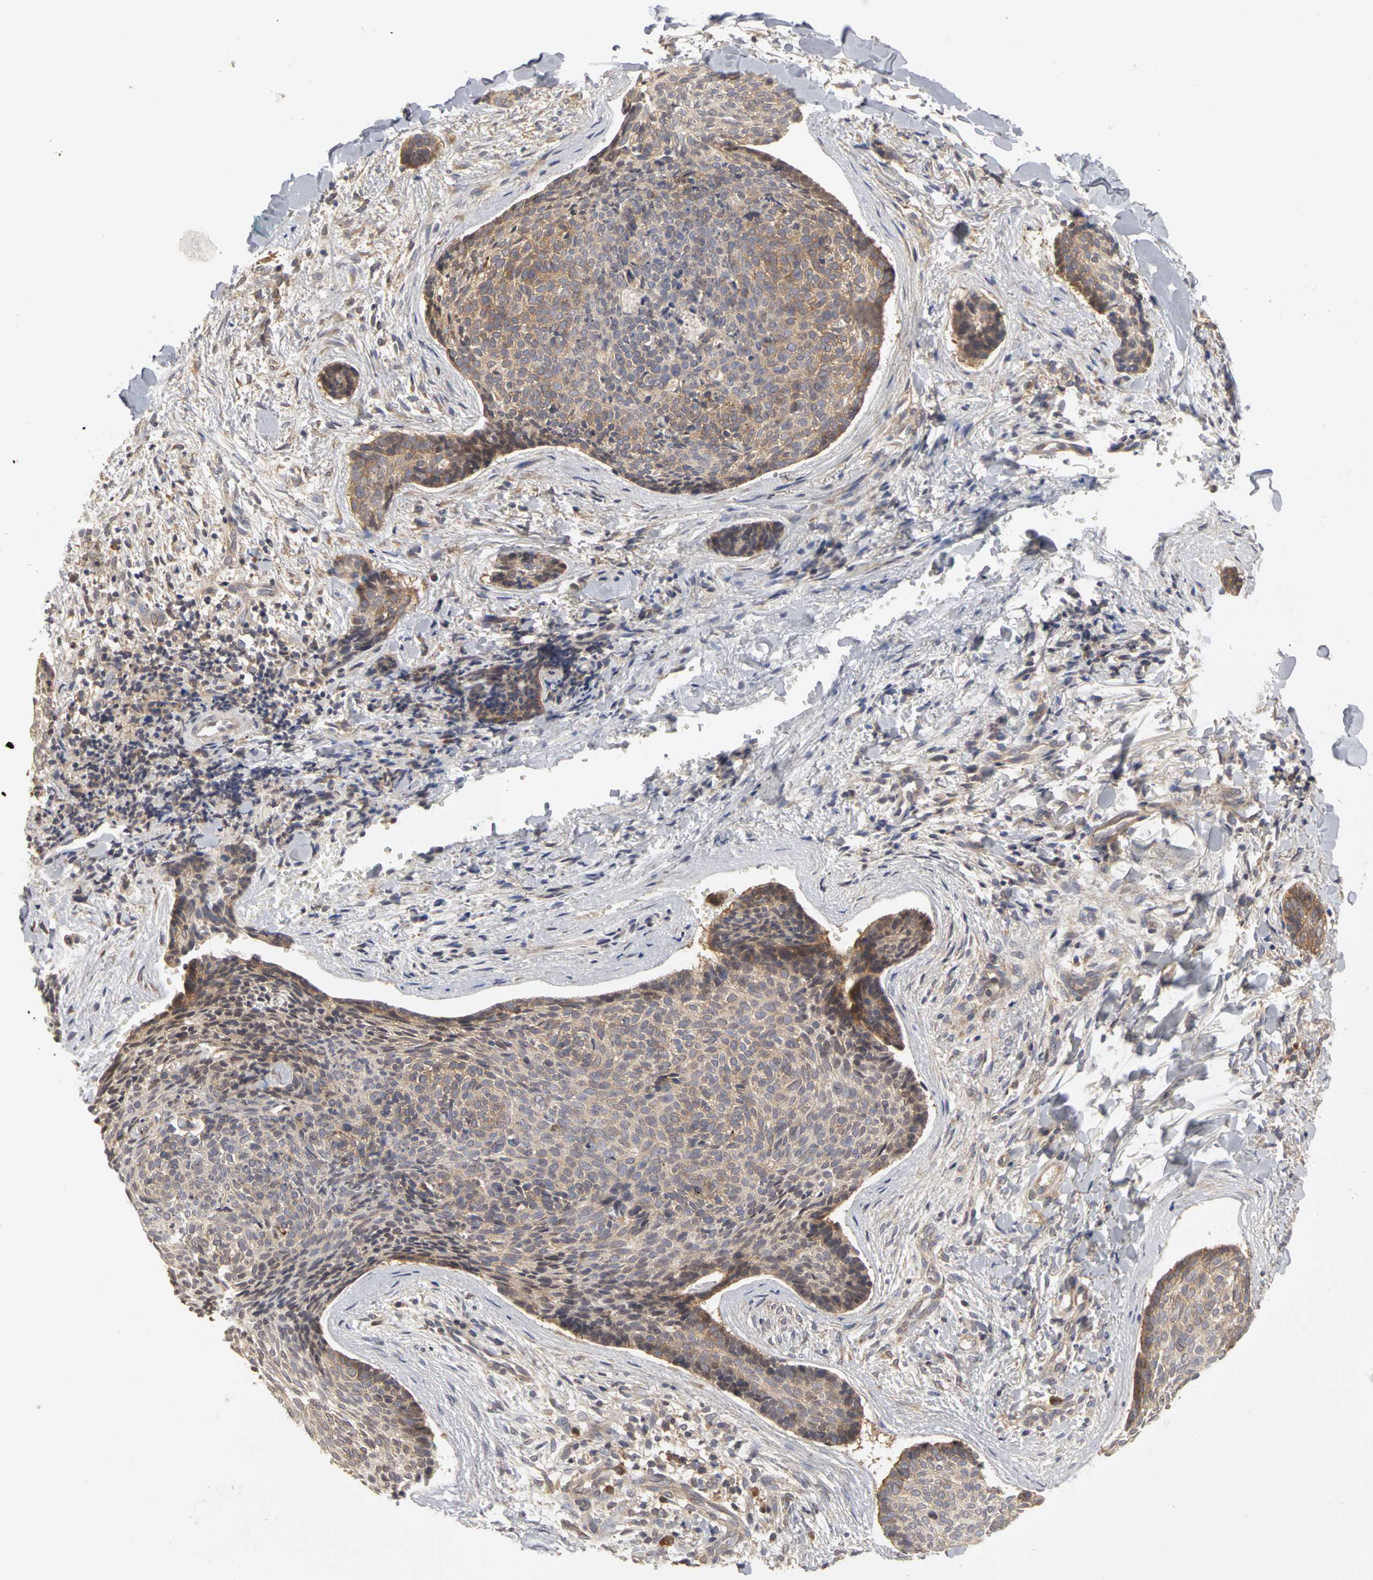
{"staining": {"intensity": "moderate", "quantity": "25%-75%", "location": "cytoplasmic/membranous"}, "tissue": "skin cancer", "cell_type": "Tumor cells", "image_type": "cancer", "snomed": [{"axis": "morphology", "description": "Normal tissue, NOS"}, {"axis": "morphology", "description": "Basal cell carcinoma"}, {"axis": "topography", "description": "Skin"}], "caption": "A brown stain labels moderate cytoplasmic/membranous positivity of a protein in human skin basal cell carcinoma tumor cells.", "gene": "IRAK1", "patient": {"sex": "female", "age": 57}}